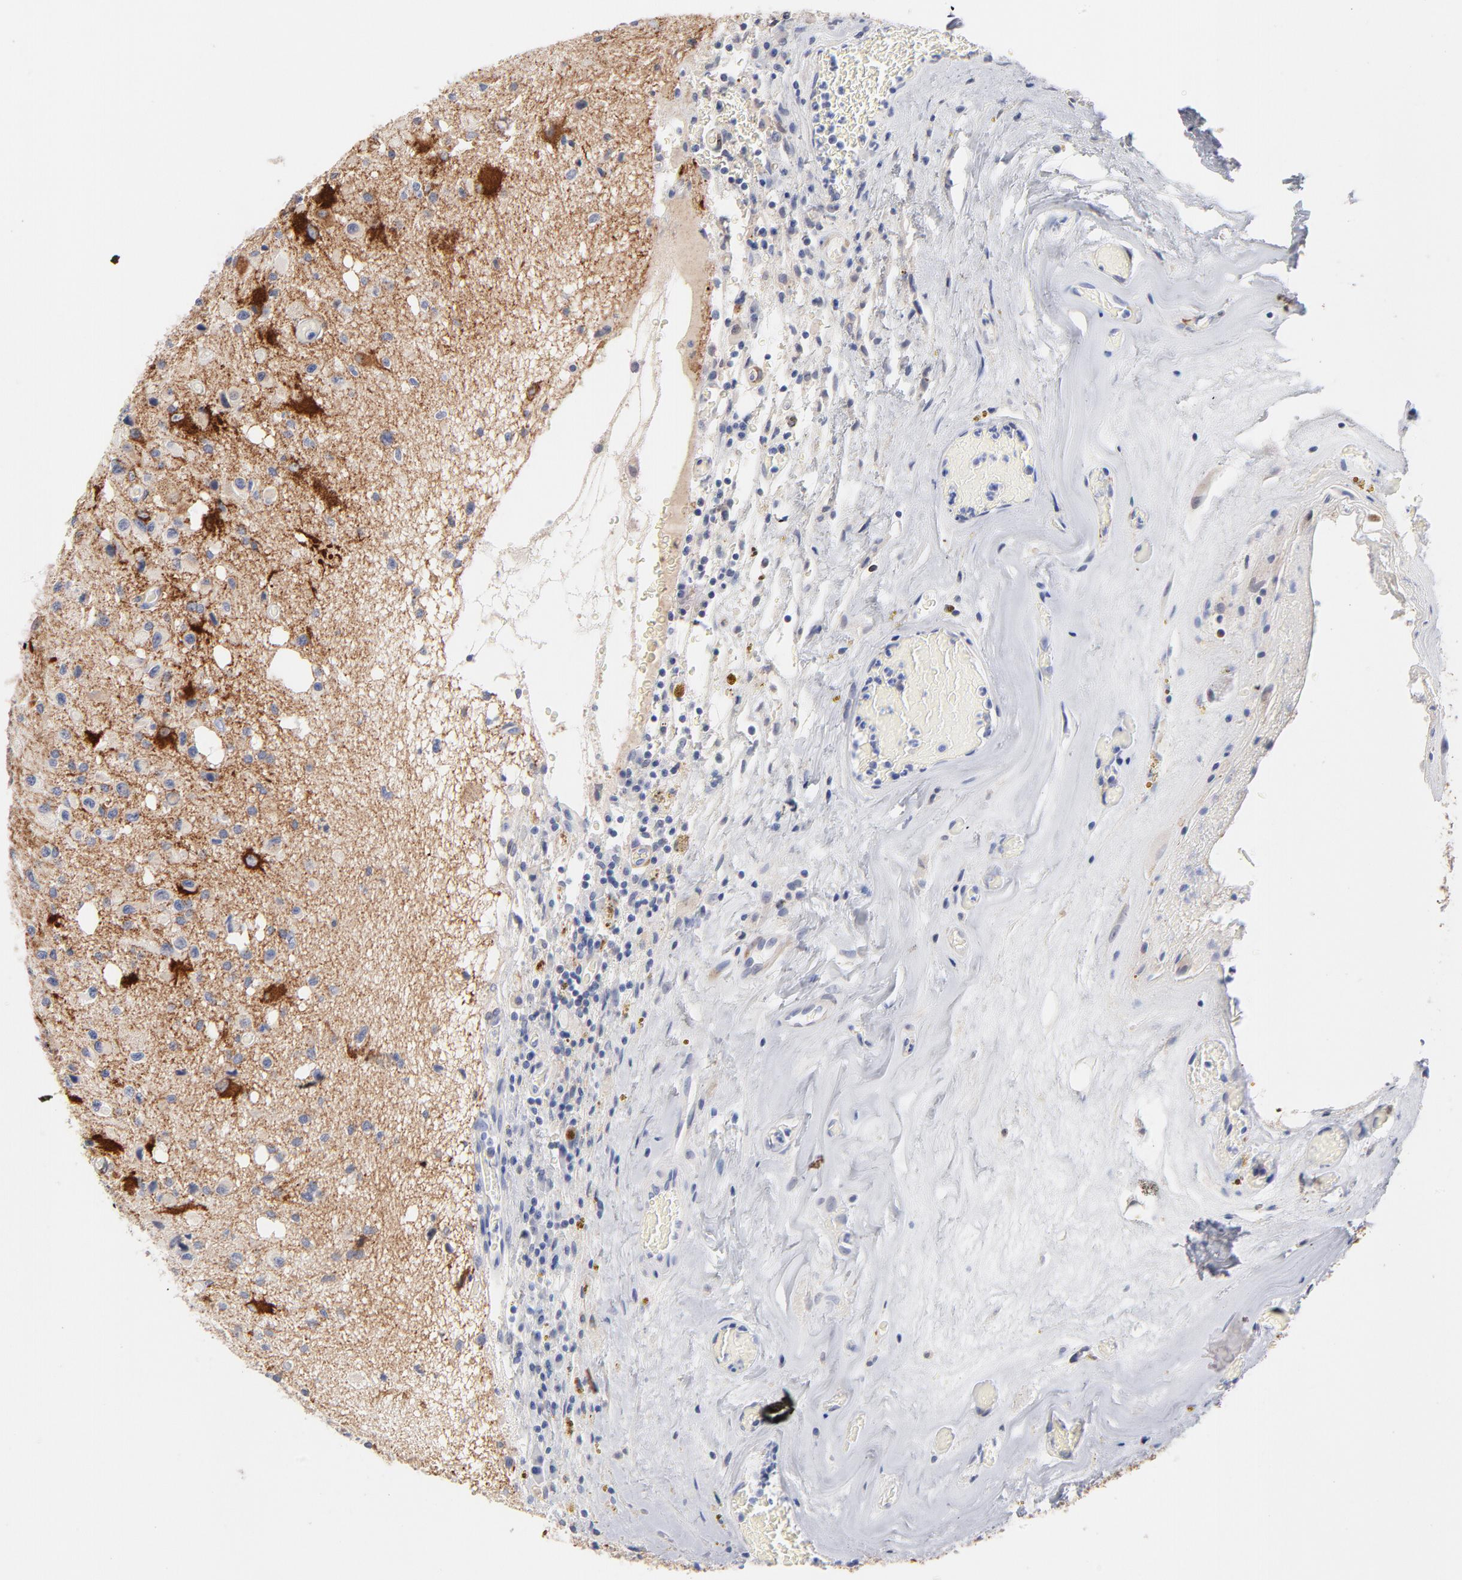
{"staining": {"intensity": "strong", "quantity": "25%-75%", "location": "cytoplasmic/membranous"}, "tissue": "glioma", "cell_type": "Tumor cells", "image_type": "cancer", "snomed": [{"axis": "morphology", "description": "Glioma, malignant, Low grade"}, {"axis": "topography", "description": "Brain"}], "caption": "A high-resolution image shows immunohistochemistry staining of glioma, which shows strong cytoplasmic/membranous expression in approximately 25%-75% of tumor cells. The protein is stained brown, and the nuclei are stained in blue (DAB (3,3'-diaminobenzidine) IHC with brightfield microscopy, high magnification).", "gene": "MID1", "patient": {"sex": "male", "age": 58}}